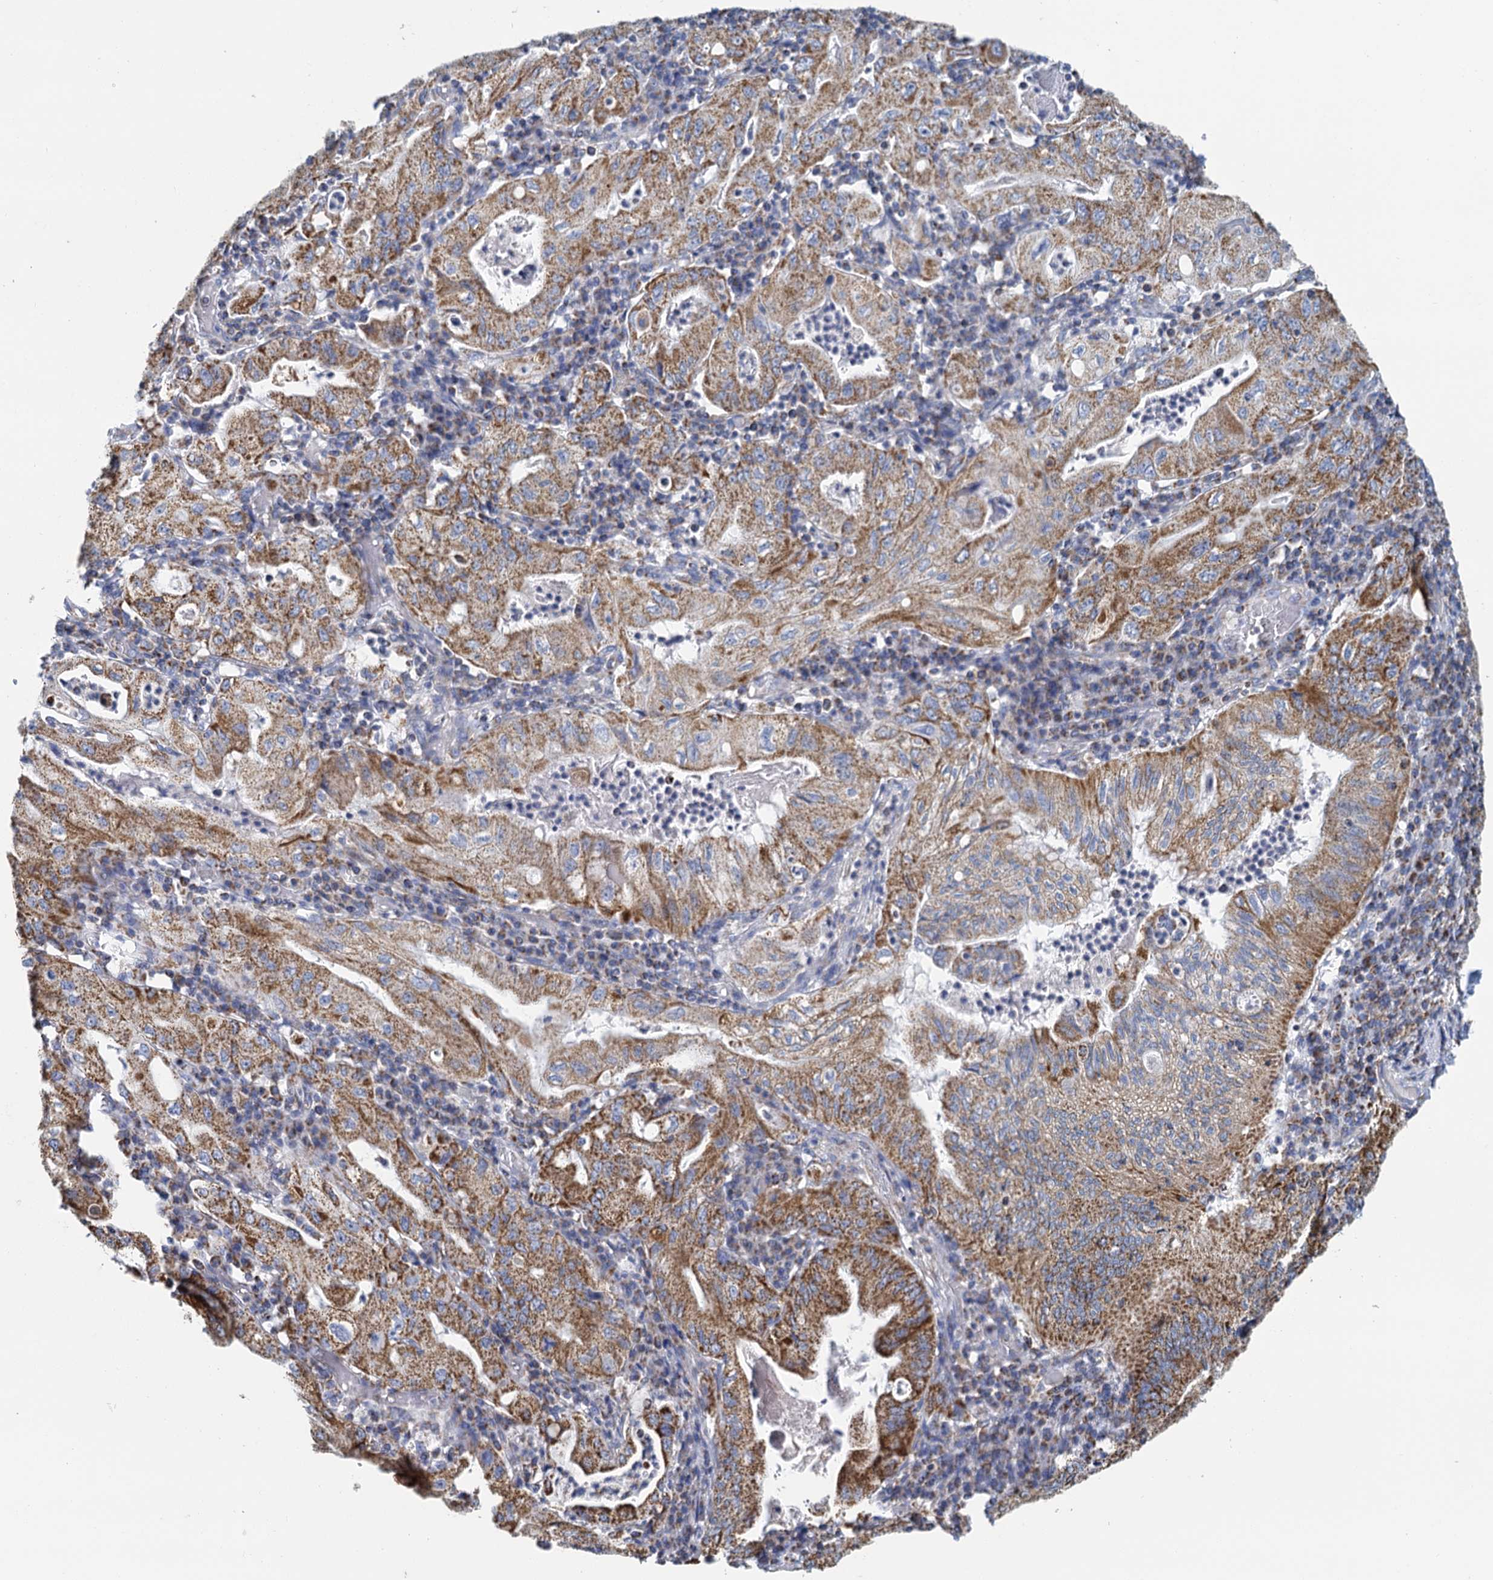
{"staining": {"intensity": "moderate", "quantity": ">75%", "location": "cytoplasmic/membranous"}, "tissue": "stomach cancer", "cell_type": "Tumor cells", "image_type": "cancer", "snomed": [{"axis": "morphology", "description": "Normal tissue, NOS"}, {"axis": "morphology", "description": "Adenocarcinoma, NOS"}, {"axis": "topography", "description": "Esophagus"}, {"axis": "topography", "description": "Stomach, upper"}, {"axis": "topography", "description": "Peripheral nerve tissue"}], "caption": "High-magnification brightfield microscopy of stomach adenocarcinoma stained with DAB (brown) and counterstained with hematoxylin (blue). tumor cells exhibit moderate cytoplasmic/membranous staining is identified in approximately>75% of cells.", "gene": "CCP110", "patient": {"sex": "male", "age": 62}}